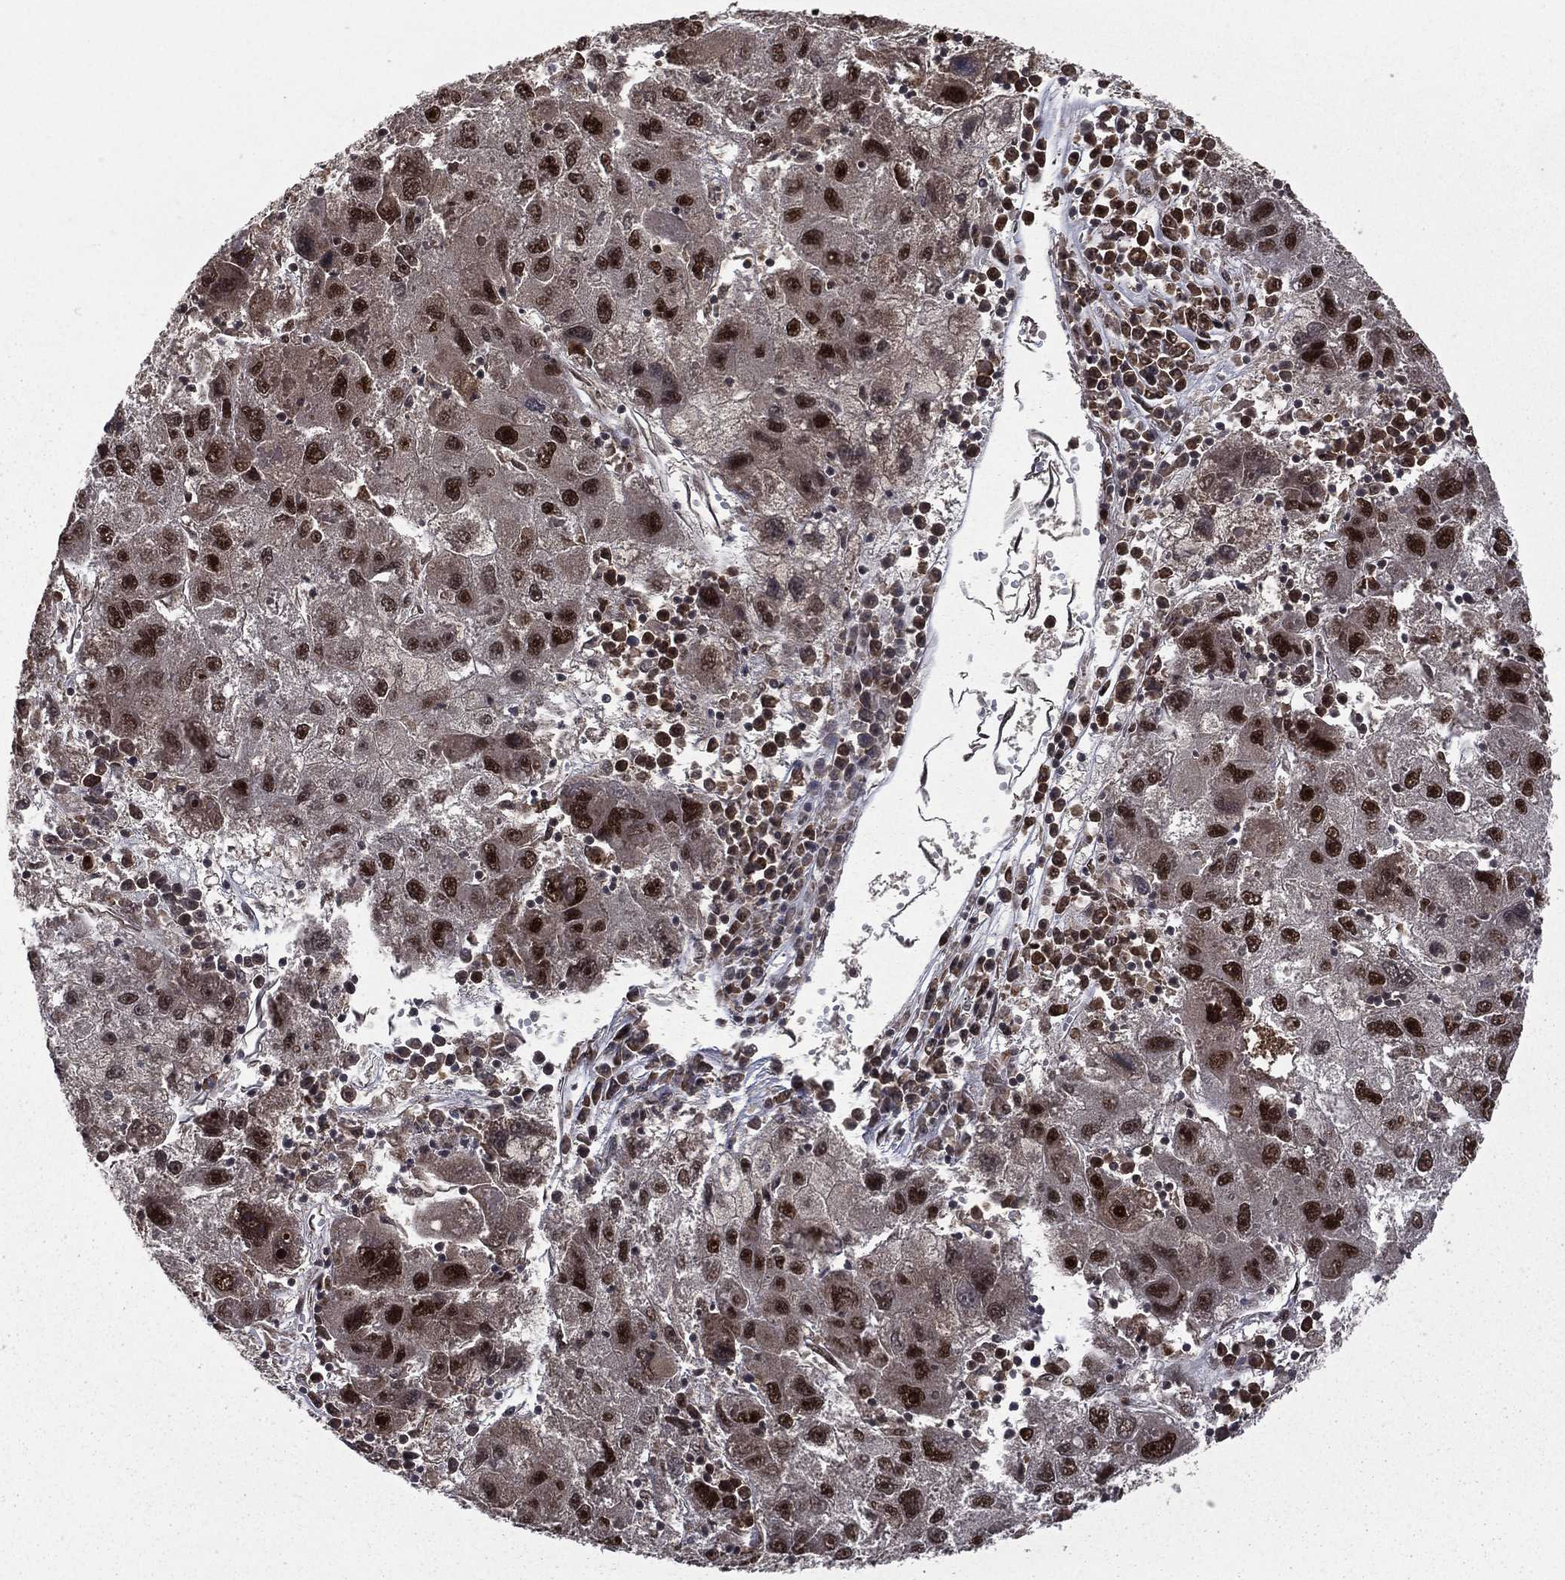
{"staining": {"intensity": "strong", "quantity": ">75%", "location": "nuclear"}, "tissue": "liver cancer", "cell_type": "Tumor cells", "image_type": "cancer", "snomed": [{"axis": "morphology", "description": "Carcinoma, Hepatocellular, NOS"}, {"axis": "topography", "description": "Liver"}], "caption": "Liver cancer stained with a brown dye displays strong nuclear positive expression in approximately >75% of tumor cells.", "gene": "JMJD6", "patient": {"sex": "male", "age": 75}}